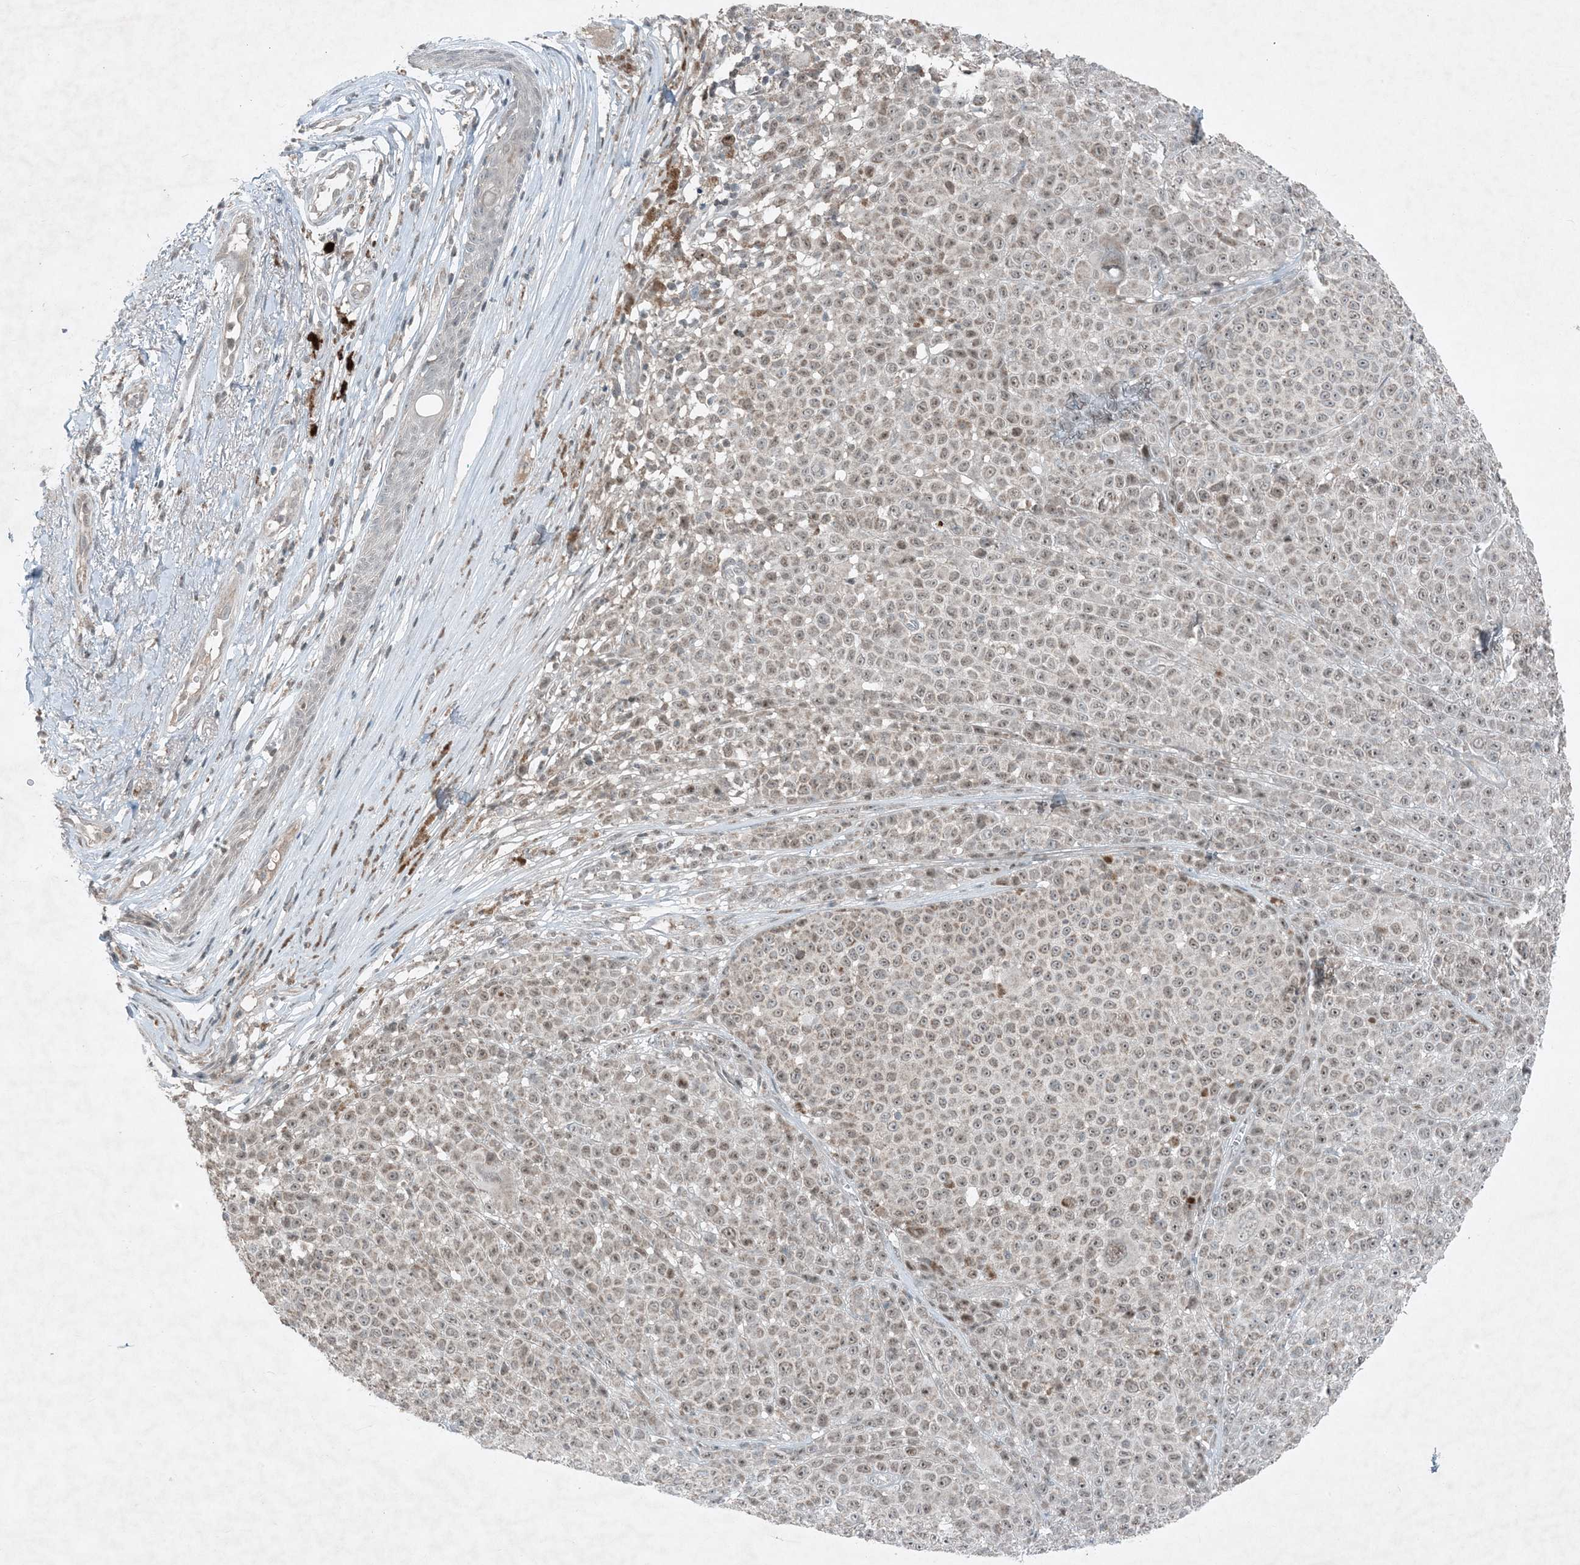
{"staining": {"intensity": "weak", "quantity": ">75%", "location": "nuclear"}, "tissue": "melanoma", "cell_type": "Tumor cells", "image_type": "cancer", "snomed": [{"axis": "morphology", "description": "Malignant melanoma, NOS"}, {"axis": "topography", "description": "Skin"}], "caption": "Melanoma stained with a brown dye exhibits weak nuclear positive staining in approximately >75% of tumor cells.", "gene": "MITD1", "patient": {"sex": "female", "age": 94}}